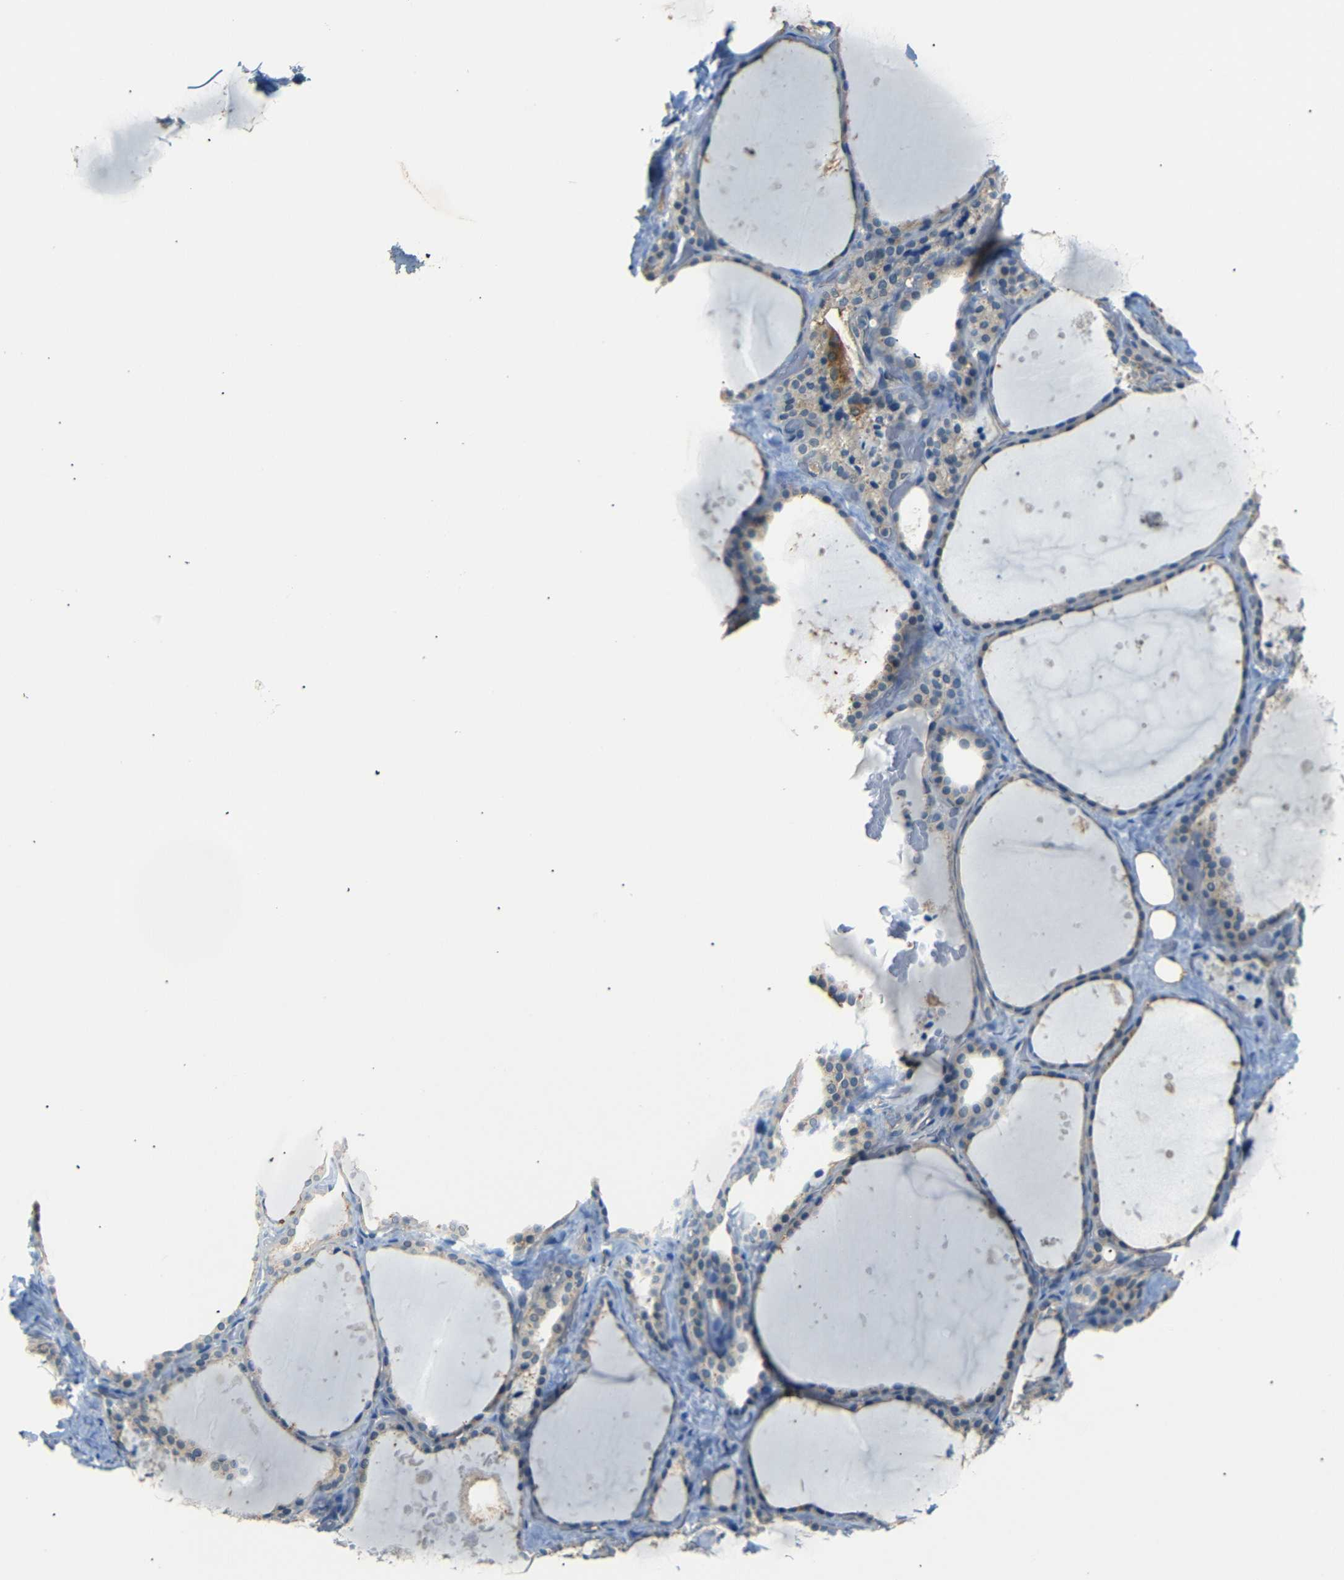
{"staining": {"intensity": "weak", "quantity": "25%-75%", "location": "cytoplasmic/membranous"}, "tissue": "thyroid gland", "cell_type": "Glandular cells", "image_type": "normal", "snomed": [{"axis": "morphology", "description": "Normal tissue, NOS"}, {"axis": "topography", "description": "Thyroid gland"}], "caption": "This image reveals normal thyroid gland stained with immunohistochemistry (IHC) to label a protein in brown. The cytoplasmic/membranous of glandular cells show weak positivity for the protein. Nuclei are counter-stained blue.", "gene": "SFN", "patient": {"sex": "female", "age": 44}}